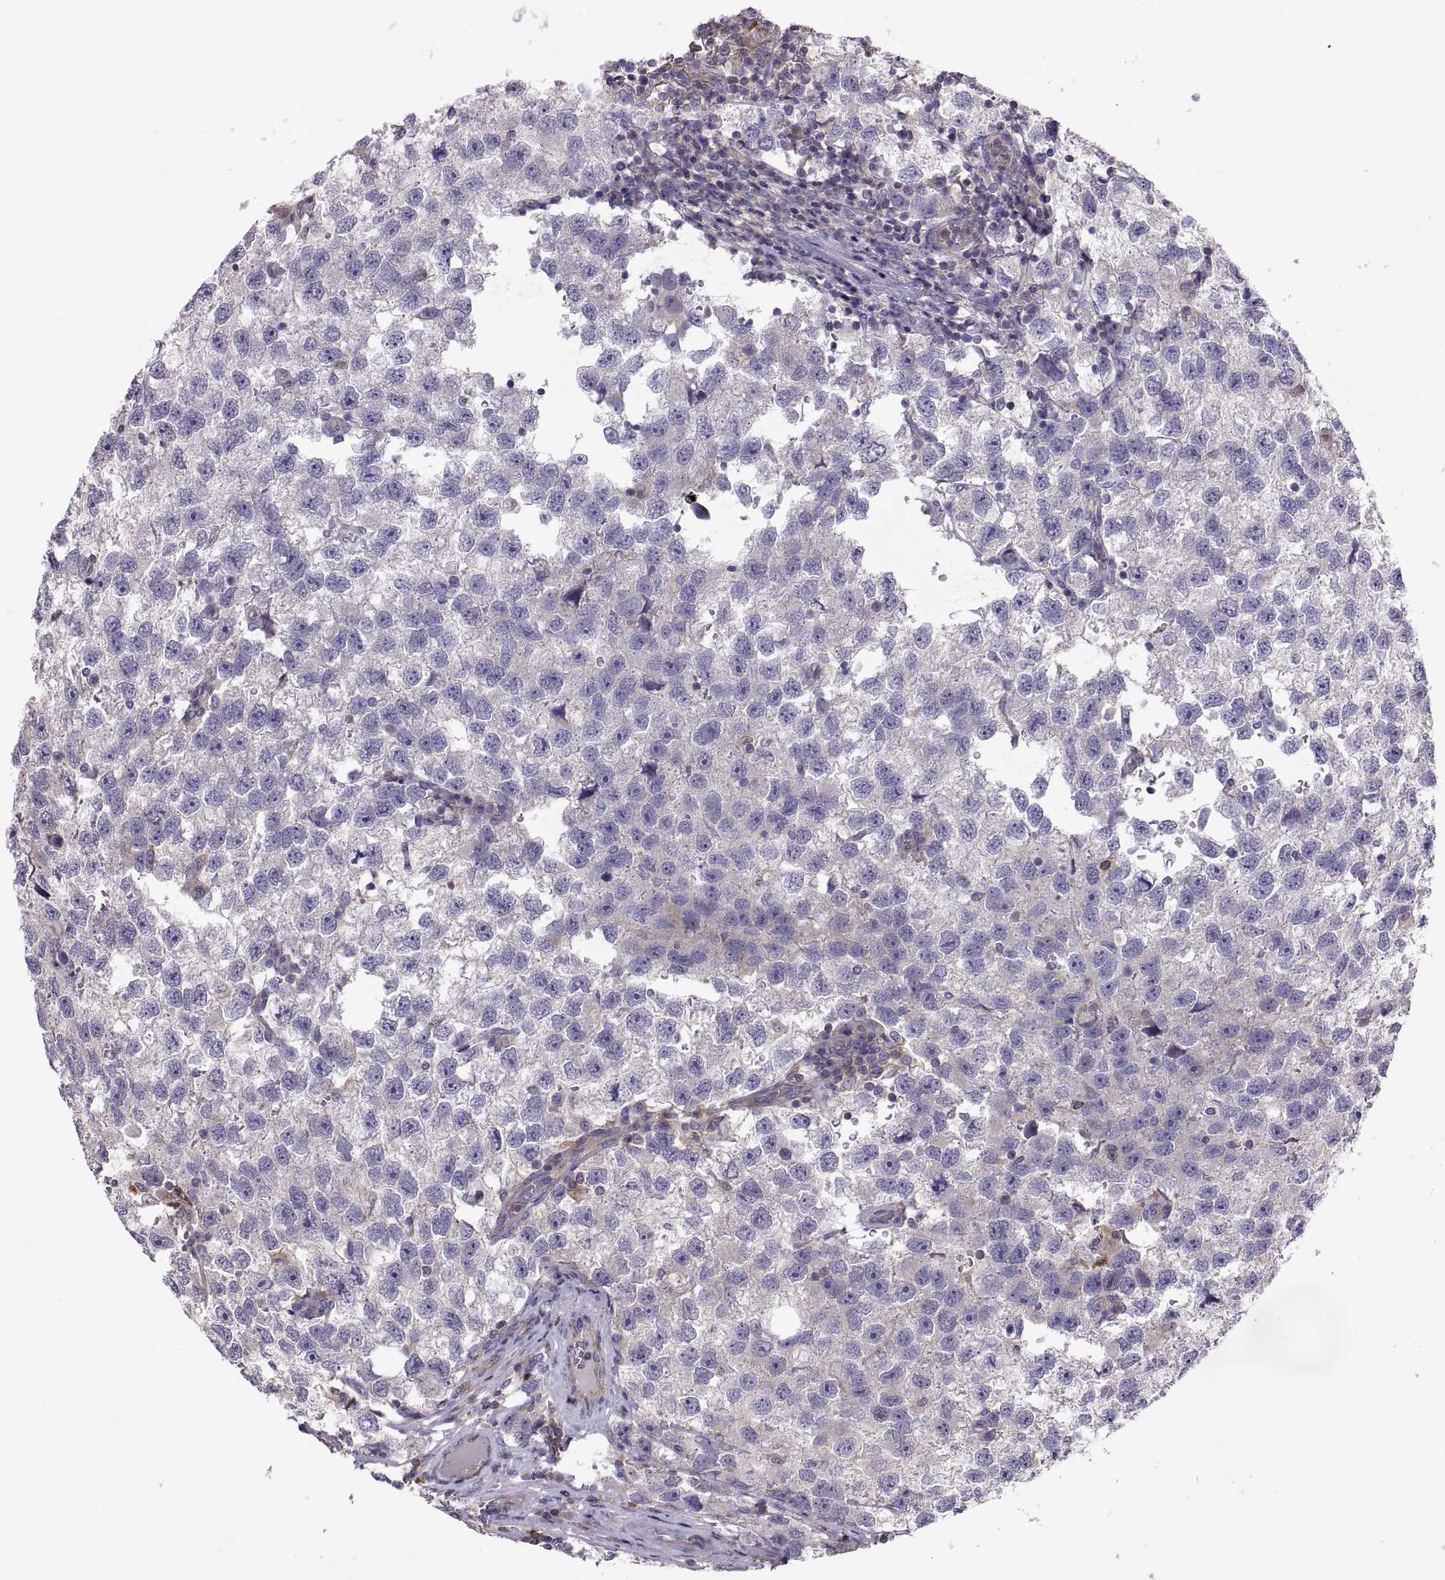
{"staining": {"intensity": "negative", "quantity": "none", "location": "none"}, "tissue": "testis cancer", "cell_type": "Tumor cells", "image_type": "cancer", "snomed": [{"axis": "morphology", "description": "Seminoma, NOS"}, {"axis": "topography", "description": "Testis"}], "caption": "Human testis cancer stained for a protein using immunohistochemistry (IHC) shows no staining in tumor cells.", "gene": "SPATA32", "patient": {"sex": "male", "age": 26}}